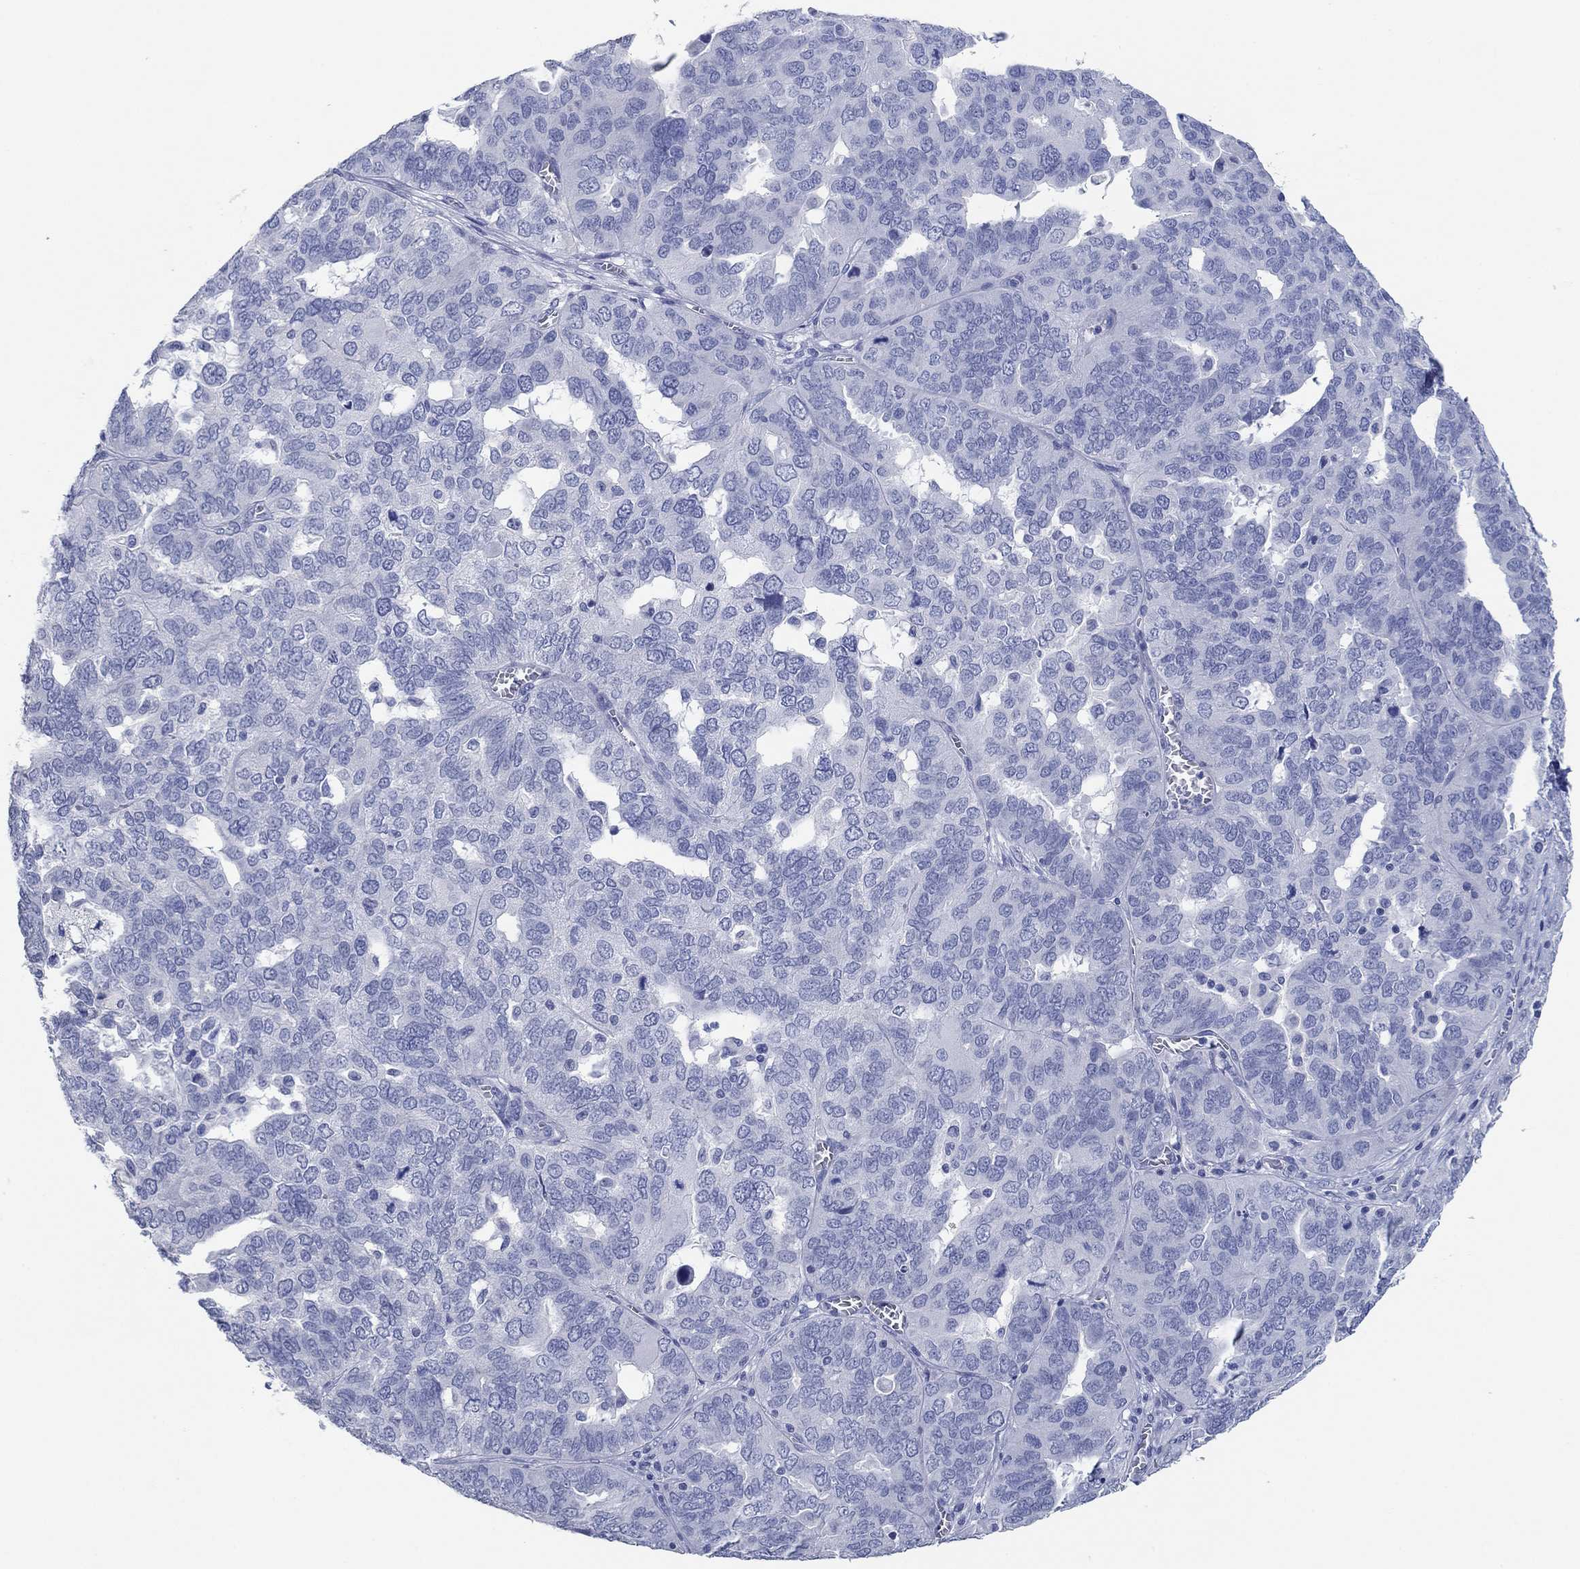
{"staining": {"intensity": "negative", "quantity": "none", "location": "none"}, "tissue": "ovarian cancer", "cell_type": "Tumor cells", "image_type": "cancer", "snomed": [{"axis": "morphology", "description": "Carcinoma, endometroid"}, {"axis": "topography", "description": "Soft tissue"}, {"axis": "topography", "description": "Ovary"}], "caption": "The immunohistochemistry photomicrograph has no significant positivity in tumor cells of ovarian cancer (endometroid carcinoma) tissue.", "gene": "POU5F1", "patient": {"sex": "female", "age": 52}}